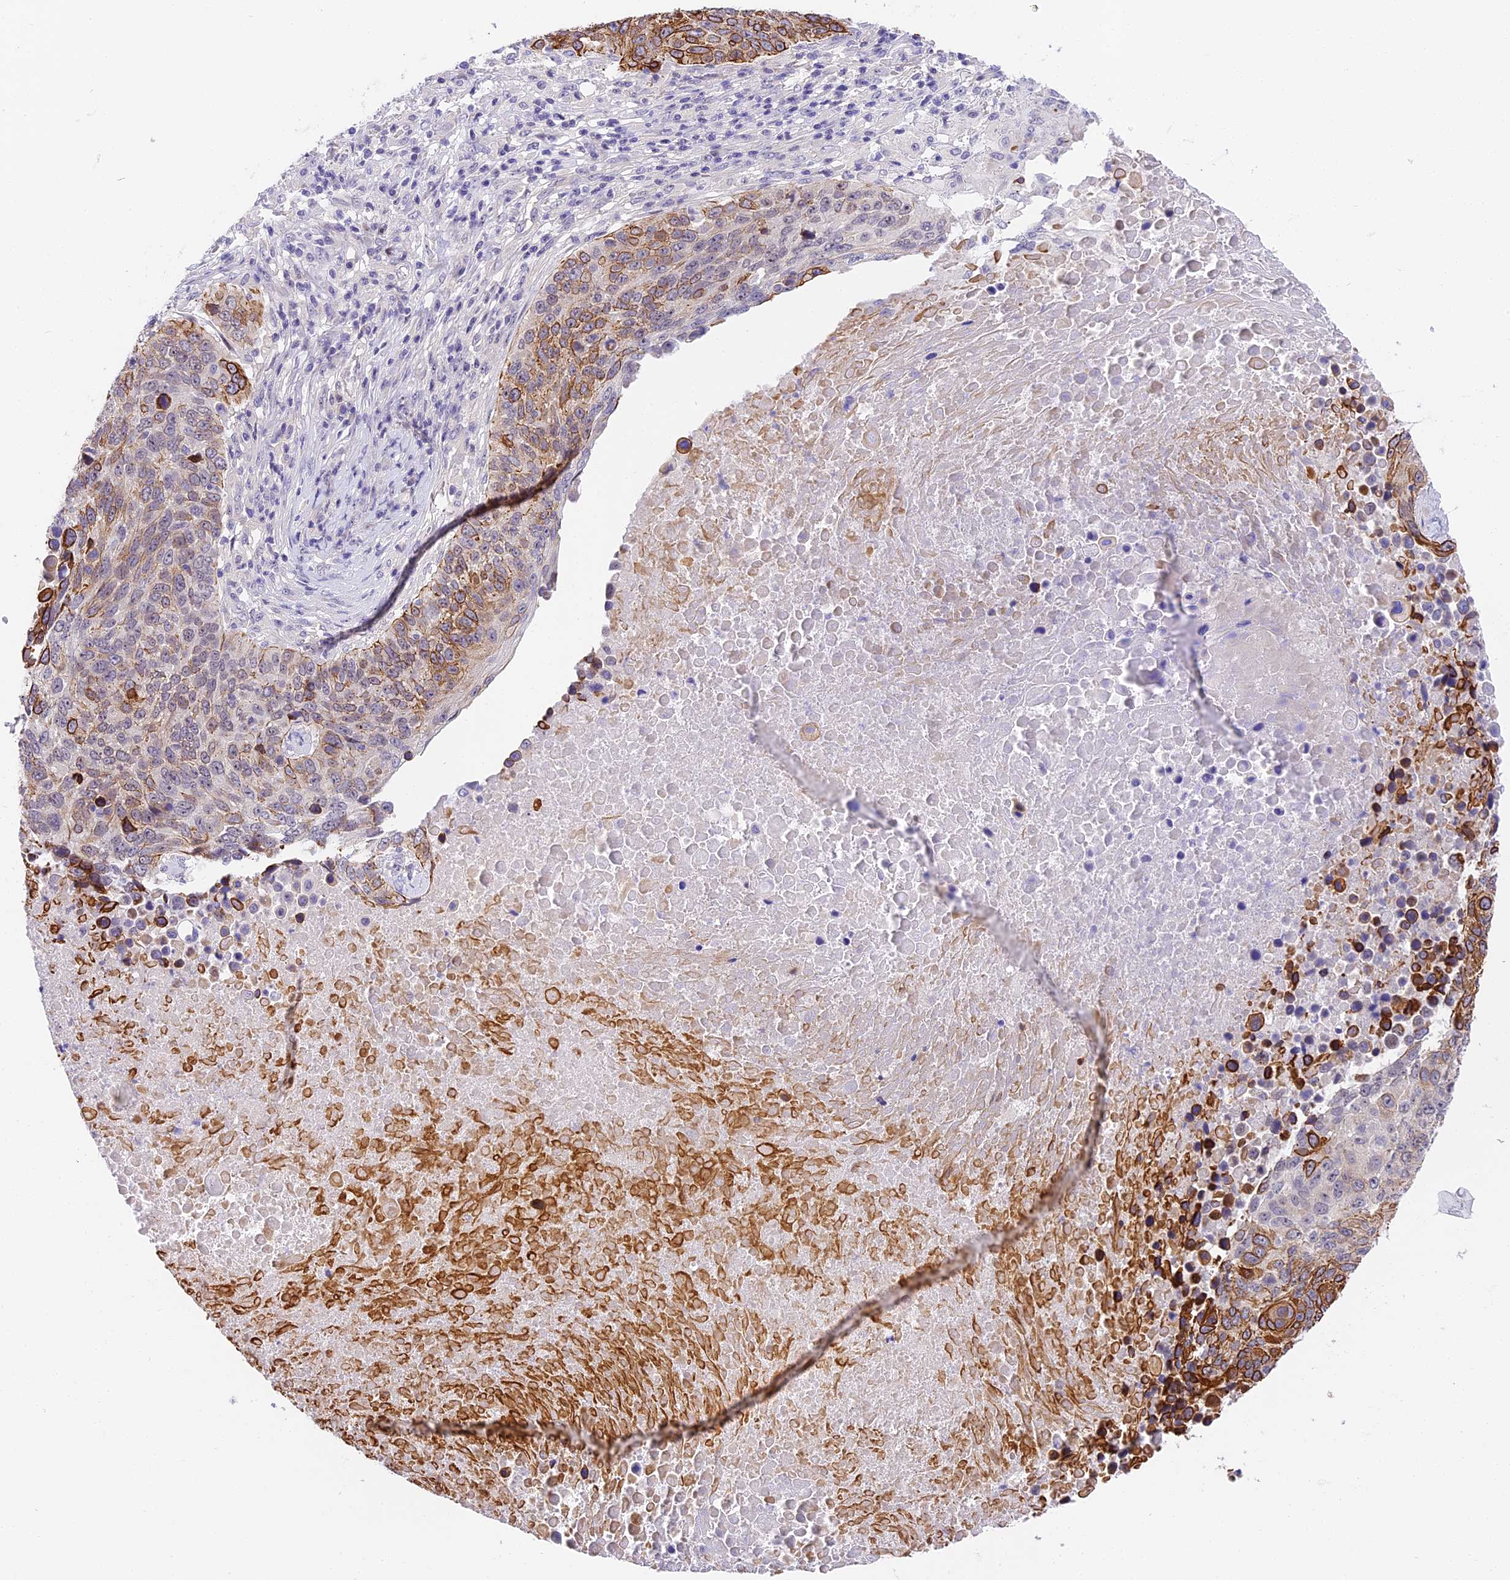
{"staining": {"intensity": "moderate", "quantity": "25%-75%", "location": "cytoplasmic/membranous,nuclear"}, "tissue": "lung cancer", "cell_type": "Tumor cells", "image_type": "cancer", "snomed": [{"axis": "morphology", "description": "Normal tissue, NOS"}, {"axis": "morphology", "description": "Squamous cell carcinoma, NOS"}, {"axis": "topography", "description": "Lymph node"}, {"axis": "topography", "description": "Lung"}], "caption": "The immunohistochemical stain labels moderate cytoplasmic/membranous and nuclear staining in tumor cells of squamous cell carcinoma (lung) tissue.", "gene": "MIDN", "patient": {"sex": "male", "age": 66}}